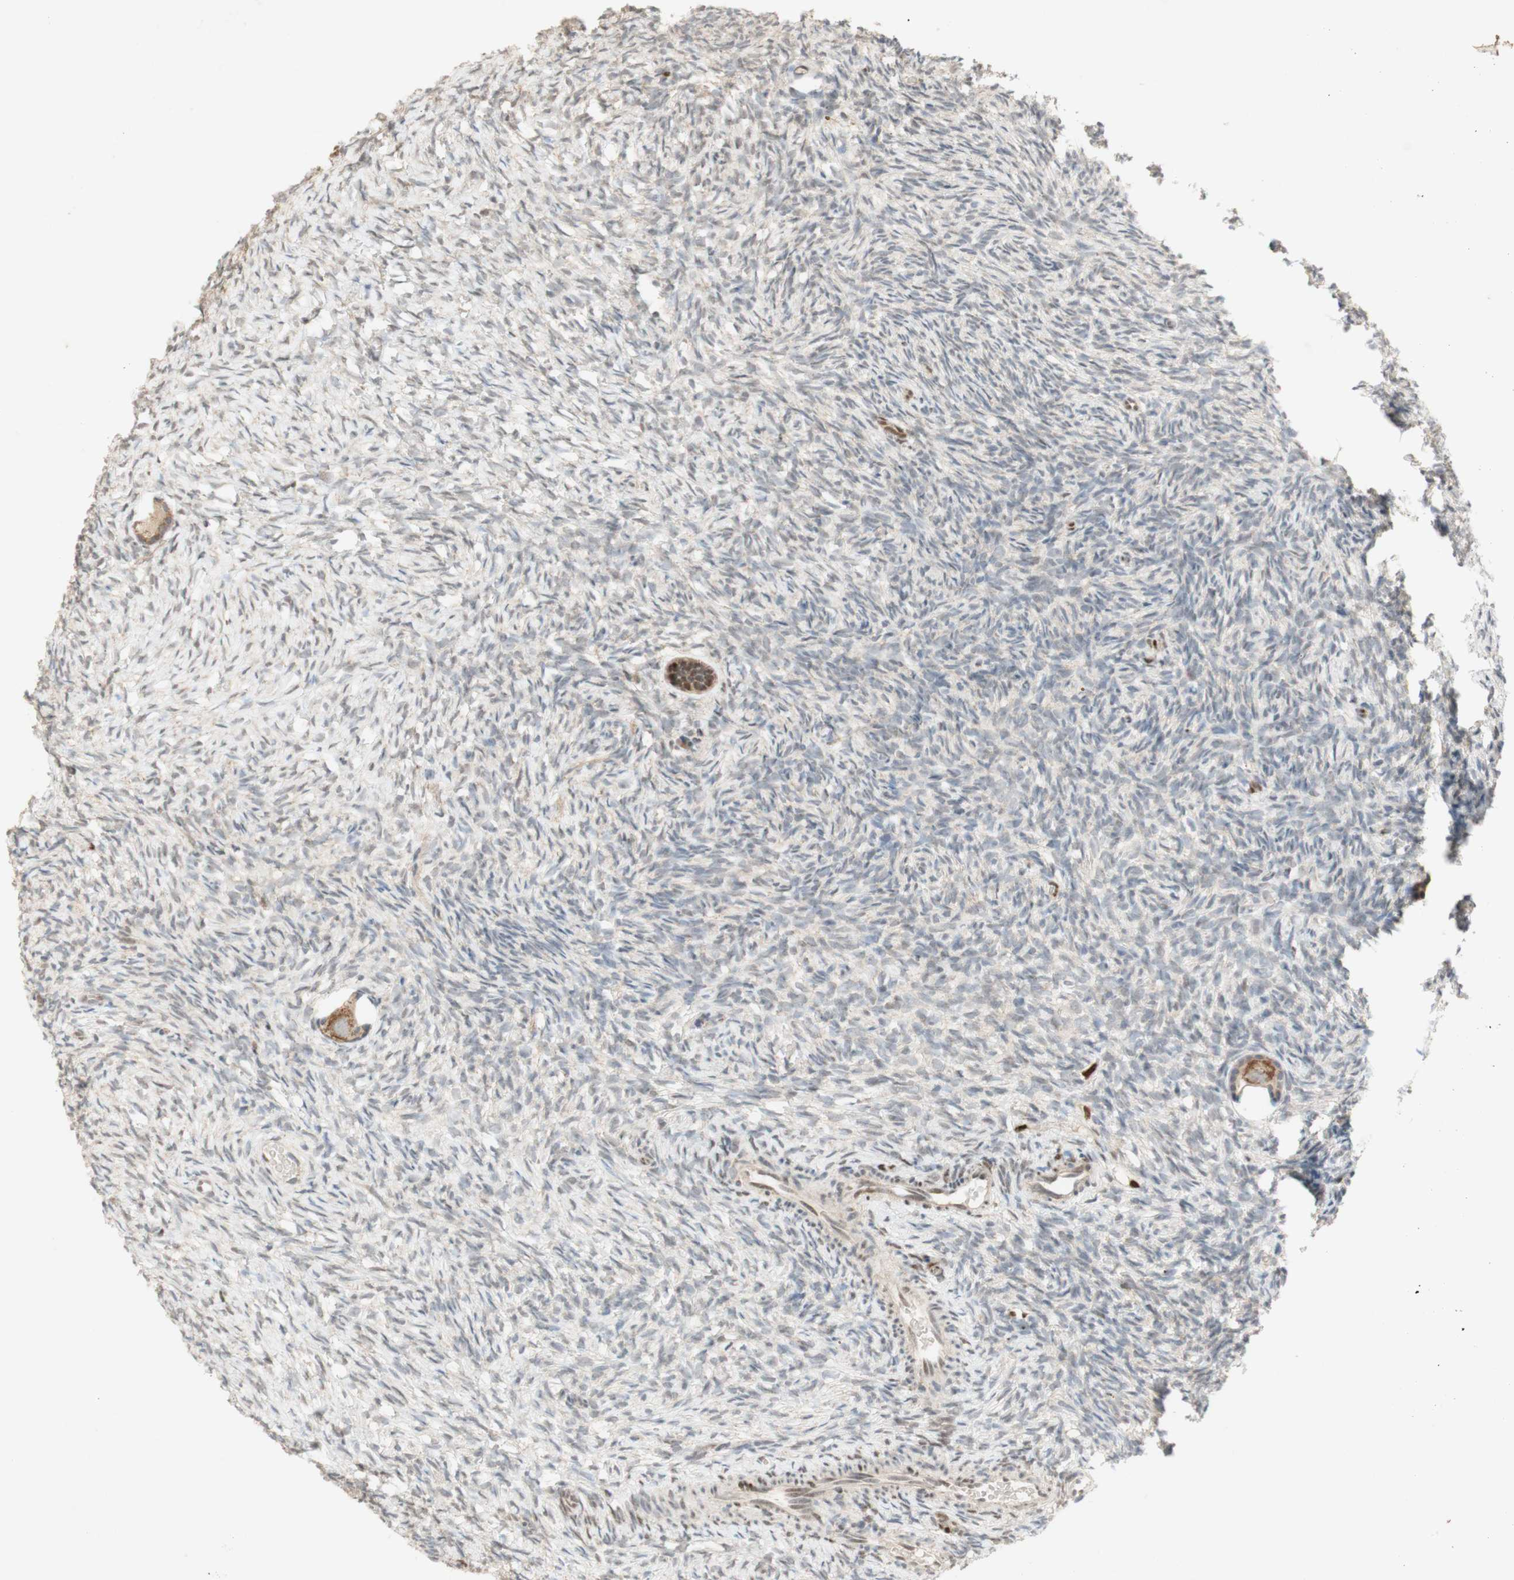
{"staining": {"intensity": "moderate", "quantity": ">75%", "location": "cytoplasmic/membranous"}, "tissue": "ovary", "cell_type": "Follicle cells", "image_type": "normal", "snomed": [{"axis": "morphology", "description": "Normal tissue, NOS"}, {"axis": "topography", "description": "Ovary"}], "caption": "Immunohistochemistry photomicrograph of unremarkable ovary: ovary stained using IHC shows medium levels of moderate protein expression localized specifically in the cytoplasmic/membranous of follicle cells, appearing as a cytoplasmic/membranous brown color.", "gene": "DNMT3A", "patient": {"sex": "female", "age": 35}}